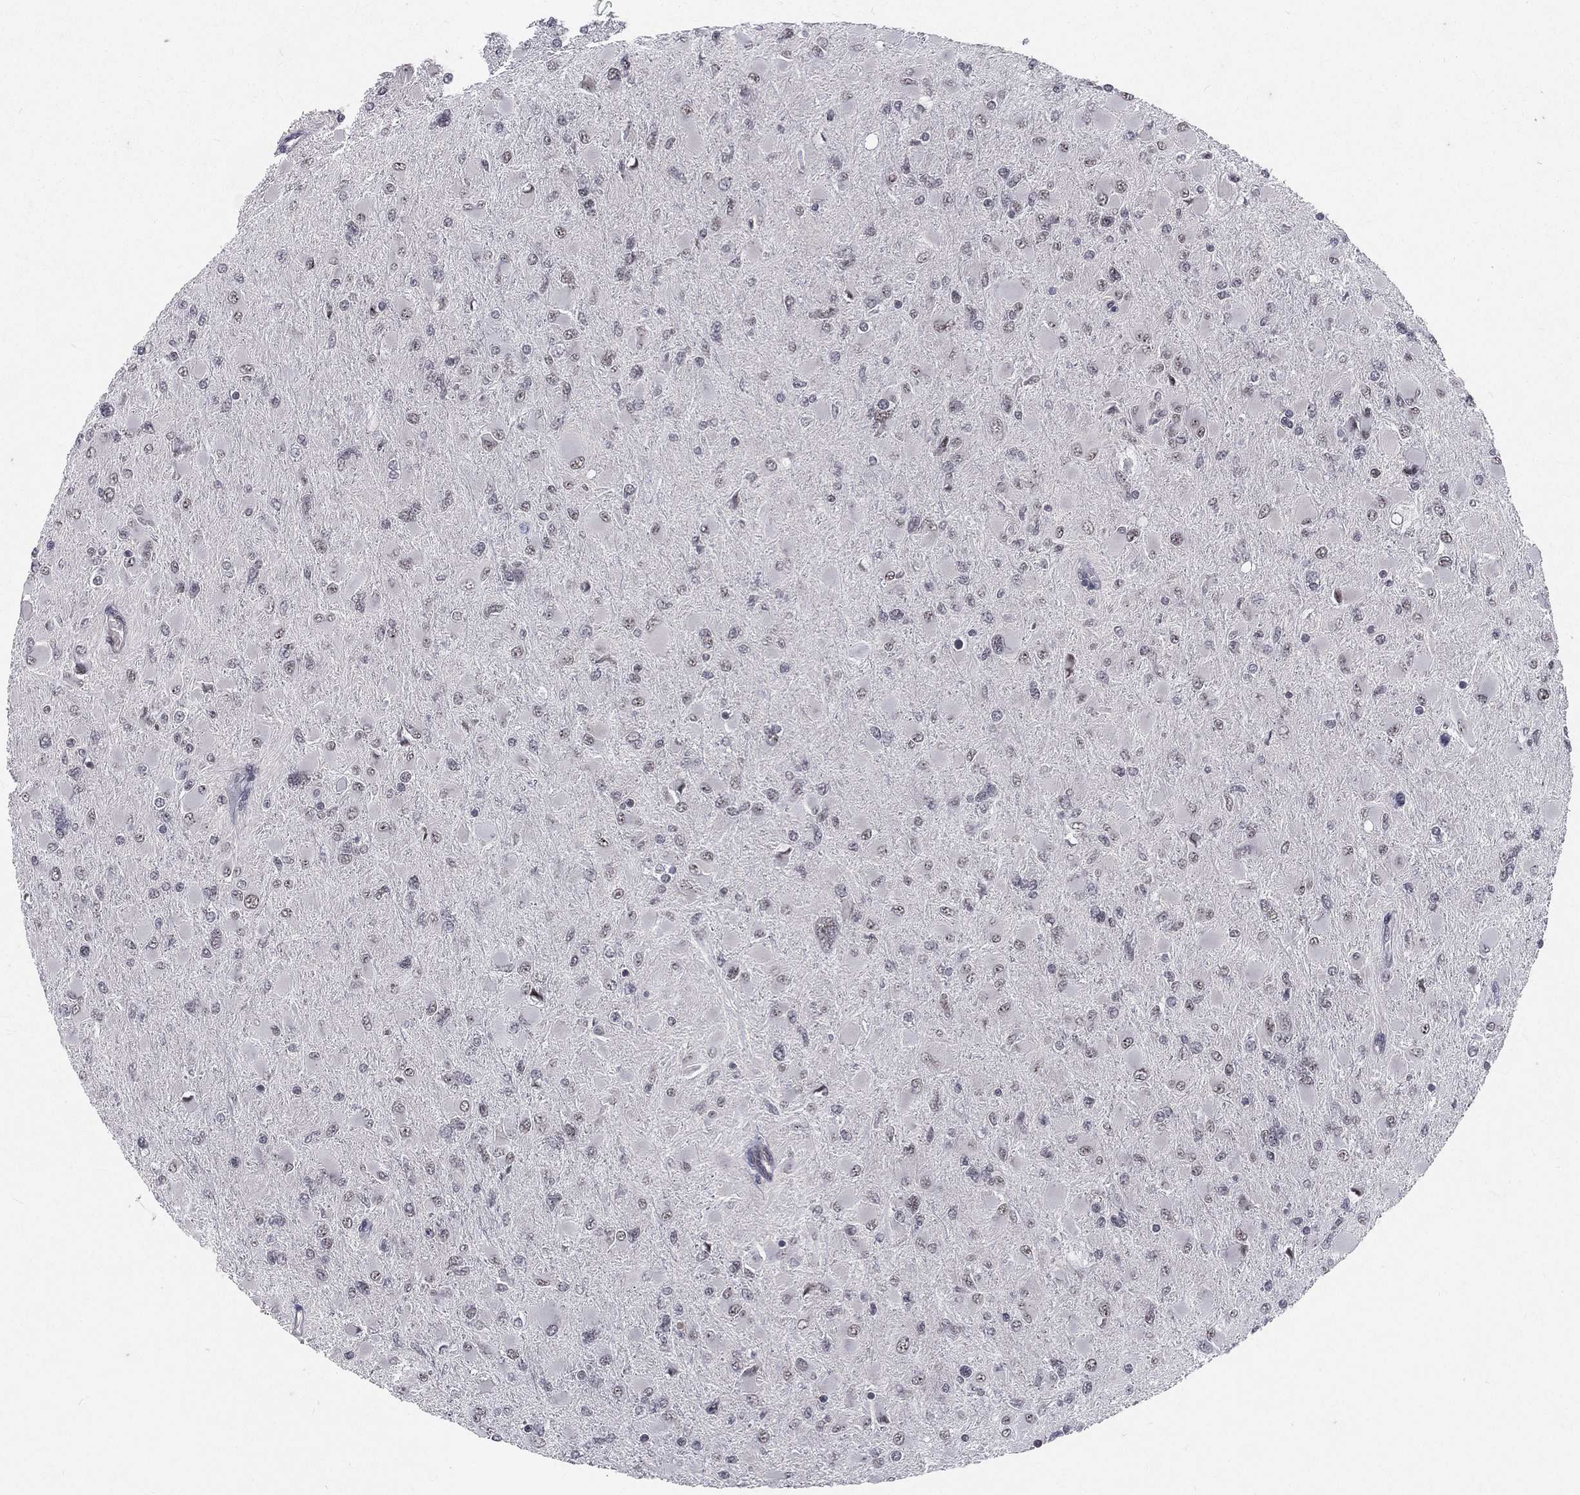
{"staining": {"intensity": "negative", "quantity": "none", "location": "none"}, "tissue": "glioma", "cell_type": "Tumor cells", "image_type": "cancer", "snomed": [{"axis": "morphology", "description": "Glioma, malignant, High grade"}, {"axis": "topography", "description": "Cerebral cortex"}], "caption": "Immunohistochemical staining of malignant glioma (high-grade) exhibits no significant staining in tumor cells. Brightfield microscopy of immunohistochemistry stained with DAB (3,3'-diaminobenzidine) (brown) and hematoxylin (blue), captured at high magnification.", "gene": "MORC2", "patient": {"sex": "female", "age": 36}}